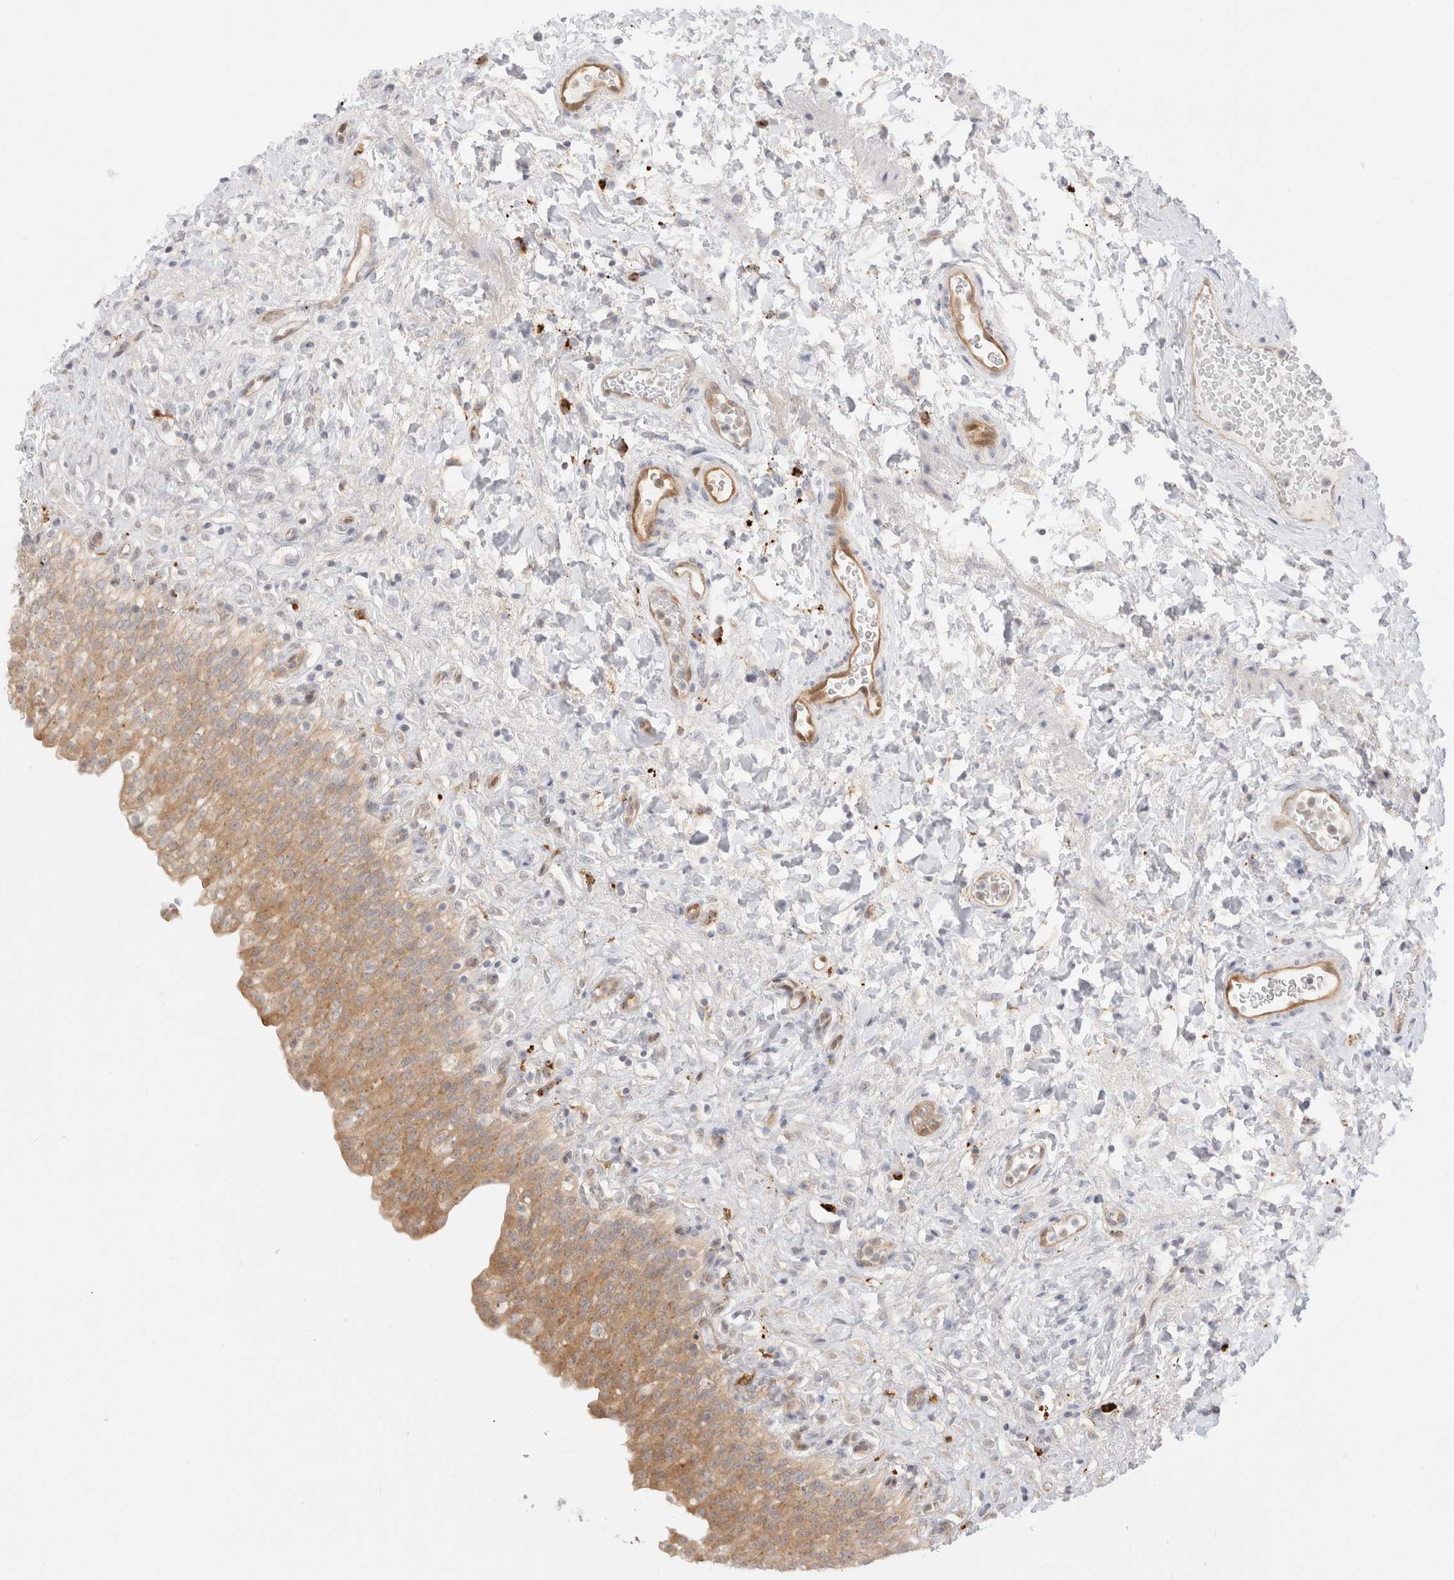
{"staining": {"intensity": "moderate", "quantity": ">75%", "location": "cytoplasmic/membranous,nuclear"}, "tissue": "urinary bladder", "cell_type": "Urothelial cells", "image_type": "normal", "snomed": [{"axis": "morphology", "description": "Urothelial carcinoma, High grade"}, {"axis": "topography", "description": "Urinary bladder"}], "caption": "Immunohistochemical staining of benign urinary bladder demonstrates >75% levels of moderate cytoplasmic/membranous,nuclear protein staining in about >75% of urothelial cells.", "gene": "EFCAB13", "patient": {"sex": "male", "age": 46}}